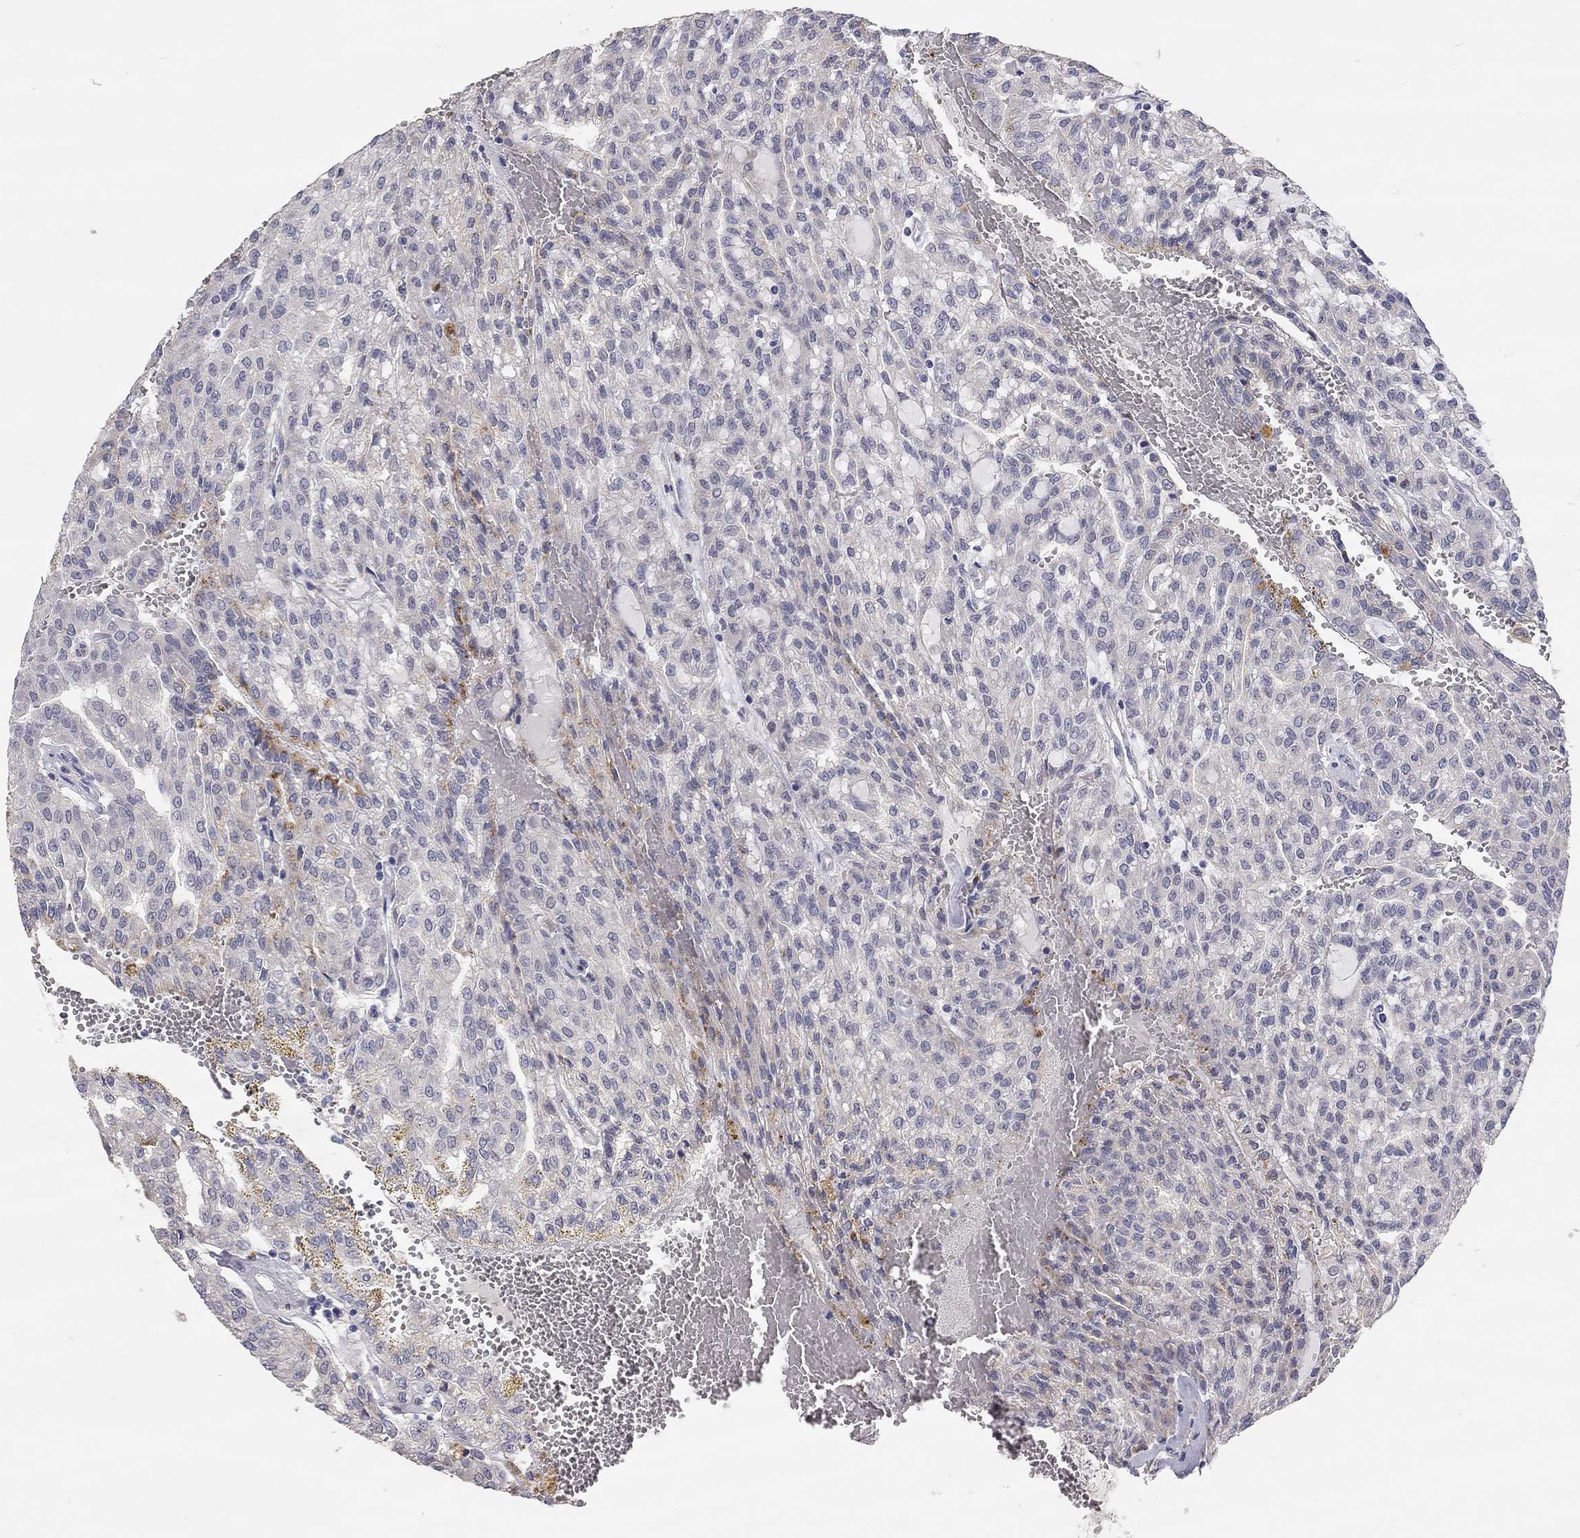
{"staining": {"intensity": "negative", "quantity": "none", "location": "none"}, "tissue": "renal cancer", "cell_type": "Tumor cells", "image_type": "cancer", "snomed": [{"axis": "morphology", "description": "Adenocarcinoma, NOS"}, {"axis": "topography", "description": "Kidney"}], "caption": "Human renal adenocarcinoma stained for a protein using immunohistochemistry (IHC) shows no expression in tumor cells.", "gene": "PAPSS2", "patient": {"sex": "male", "age": 63}}